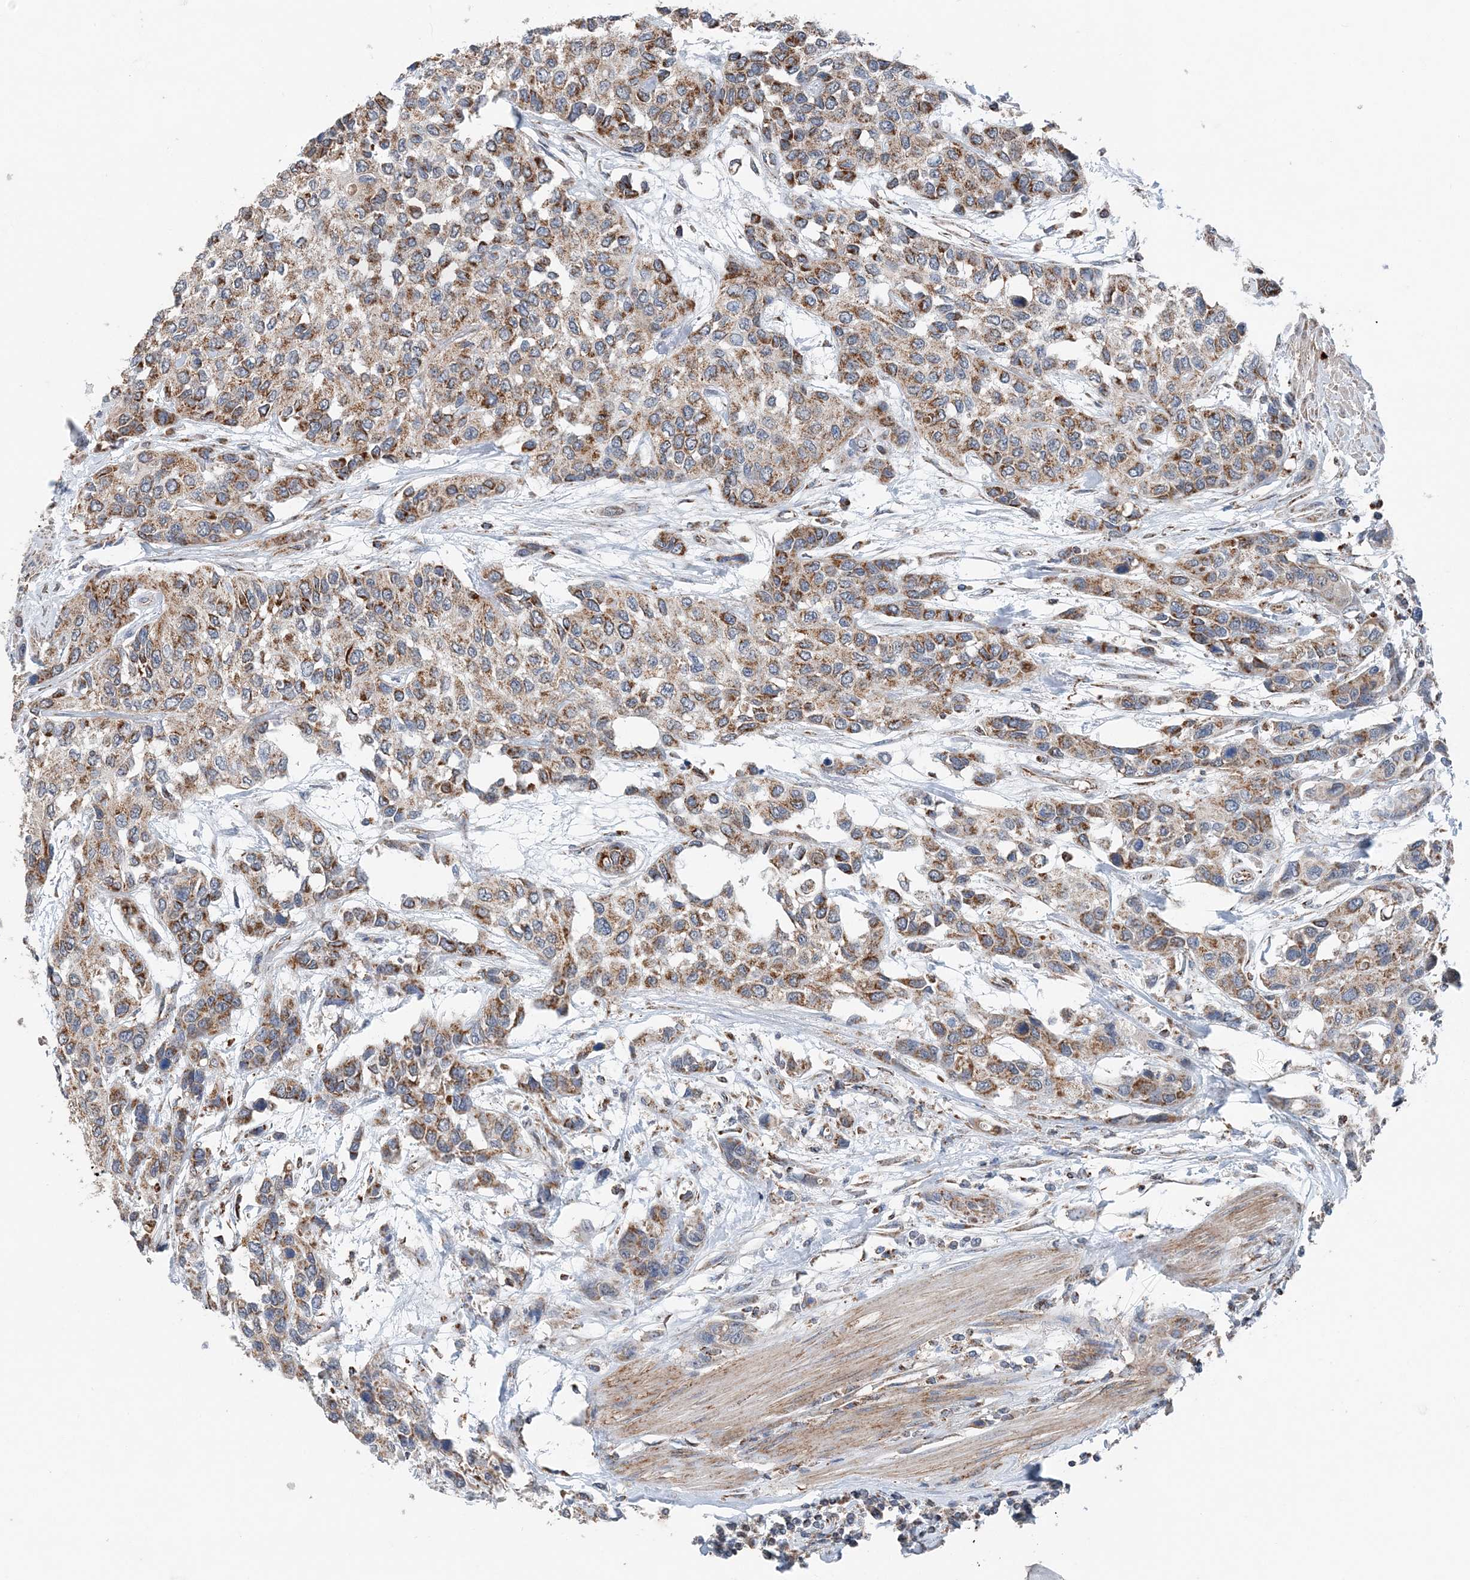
{"staining": {"intensity": "moderate", "quantity": ">75%", "location": "cytoplasmic/membranous"}, "tissue": "urothelial cancer", "cell_type": "Tumor cells", "image_type": "cancer", "snomed": [{"axis": "morphology", "description": "Normal tissue, NOS"}, {"axis": "morphology", "description": "Urothelial carcinoma, High grade"}, {"axis": "topography", "description": "Vascular tissue"}, {"axis": "topography", "description": "Urinary bladder"}], "caption": "Immunohistochemistry (IHC) of human high-grade urothelial carcinoma displays medium levels of moderate cytoplasmic/membranous positivity in approximately >75% of tumor cells.", "gene": "SPRY2", "patient": {"sex": "female", "age": 56}}